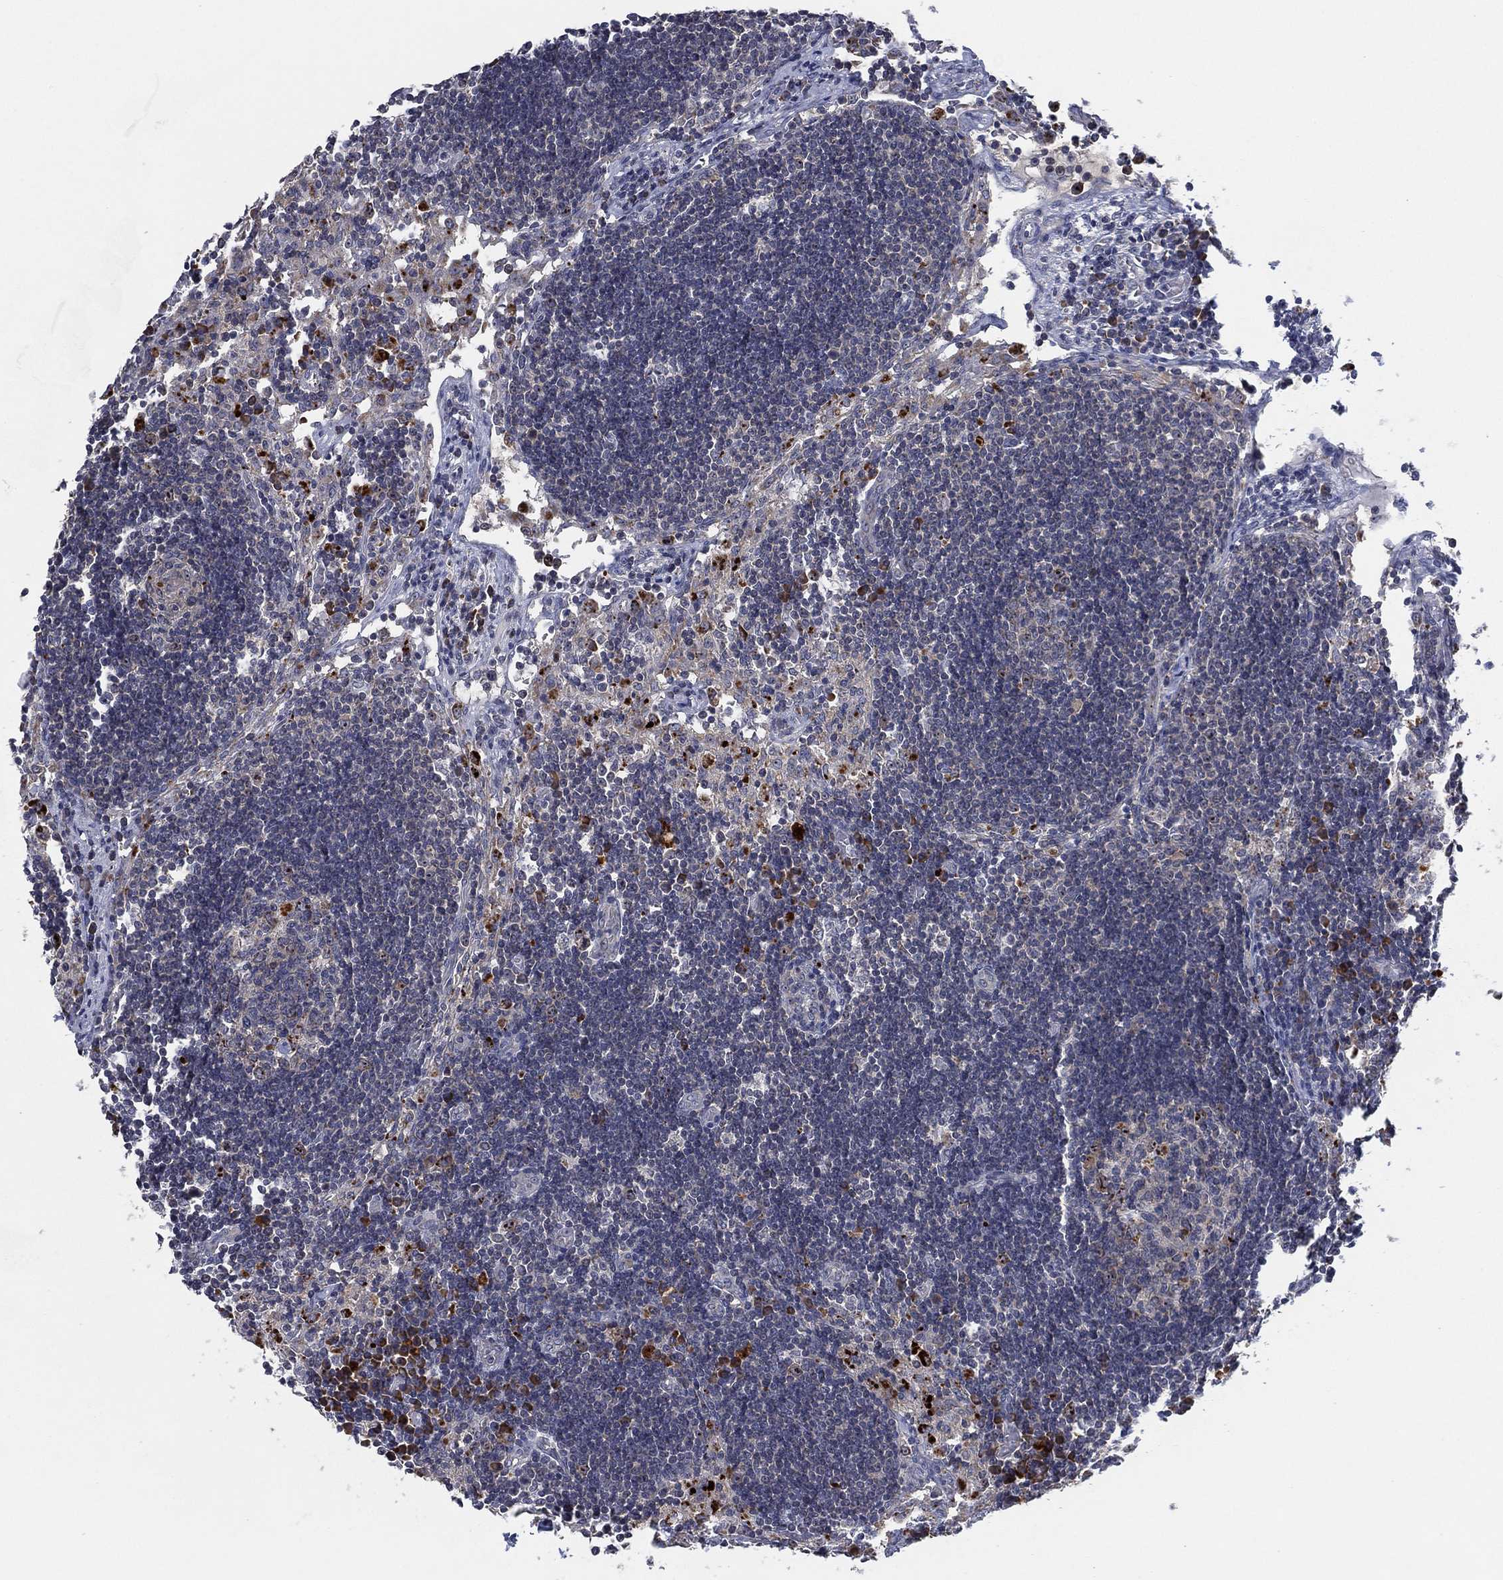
{"staining": {"intensity": "negative", "quantity": "none", "location": "none"}, "tissue": "lymph node", "cell_type": "Germinal center cells", "image_type": "normal", "snomed": [{"axis": "morphology", "description": "Normal tissue, NOS"}, {"axis": "topography", "description": "Lymph node"}], "caption": "Immunohistochemistry image of benign lymph node: lymph node stained with DAB displays no significant protein staining in germinal center cells. The staining was performed using DAB to visualize the protein expression in brown, while the nuclei were stained in blue with hematoxylin (Magnification: 20x).", "gene": "FAM104A", "patient": {"sex": "male", "age": 63}}